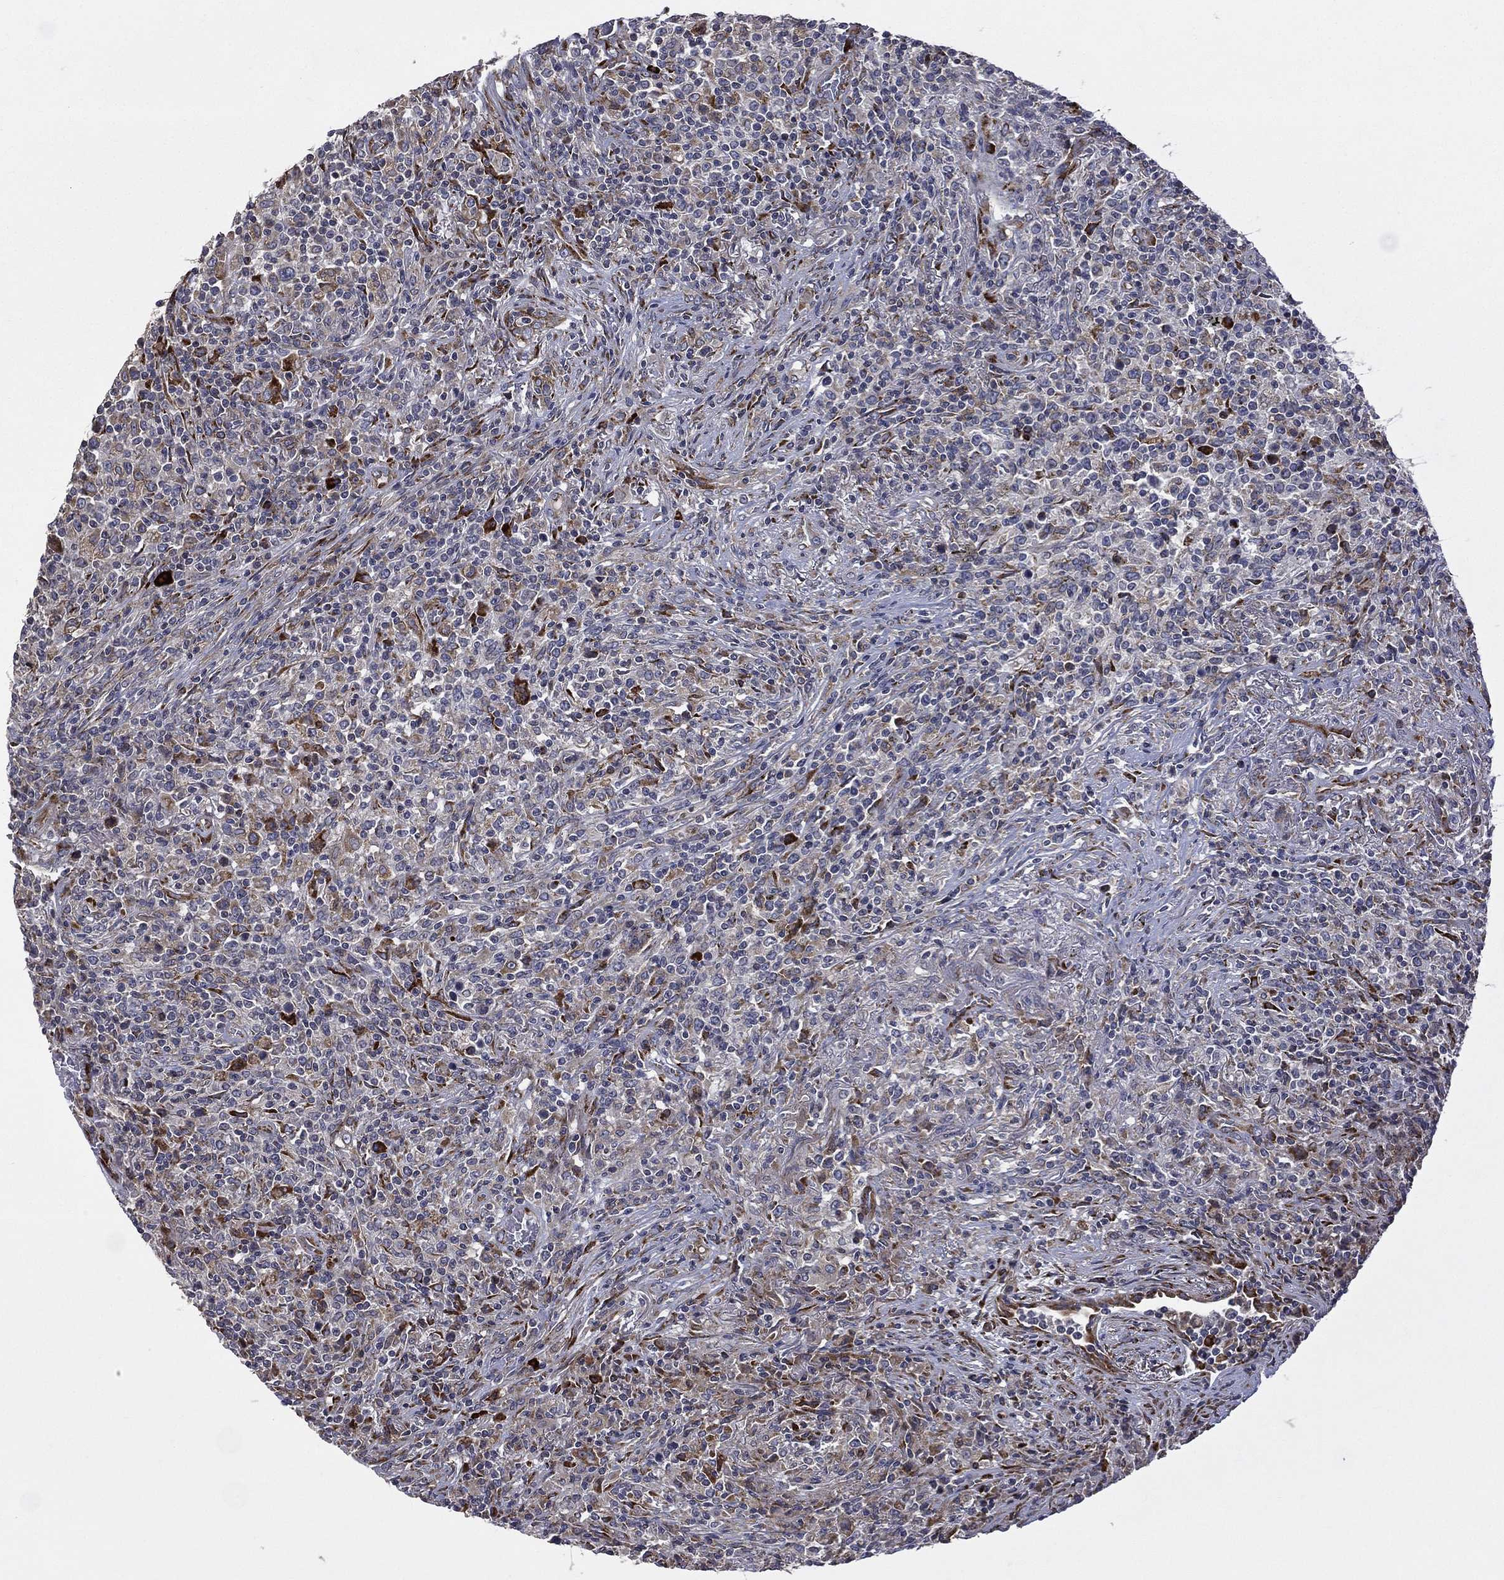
{"staining": {"intensity": "moderate", "quantity": "<25%", "location": "cytoplasmic/membranous"}, "tissue": "lymphoma", "cell_type": "Tumor cells", "image_type": "cancer", "snomed": [{"axis": "morphology", "description": "Malignant lymphoma, non-Hodgkin's type, High grade"}, {"axis": "topography", "description": "Lung"}], "caption": "Protein staining of lymphoma tissue displays moderate cytoplasmic/membranous expression in approximately <25% of tumor cells.", "gene": "C20orf96", "patient": {"sex": "male", "age": 79}}